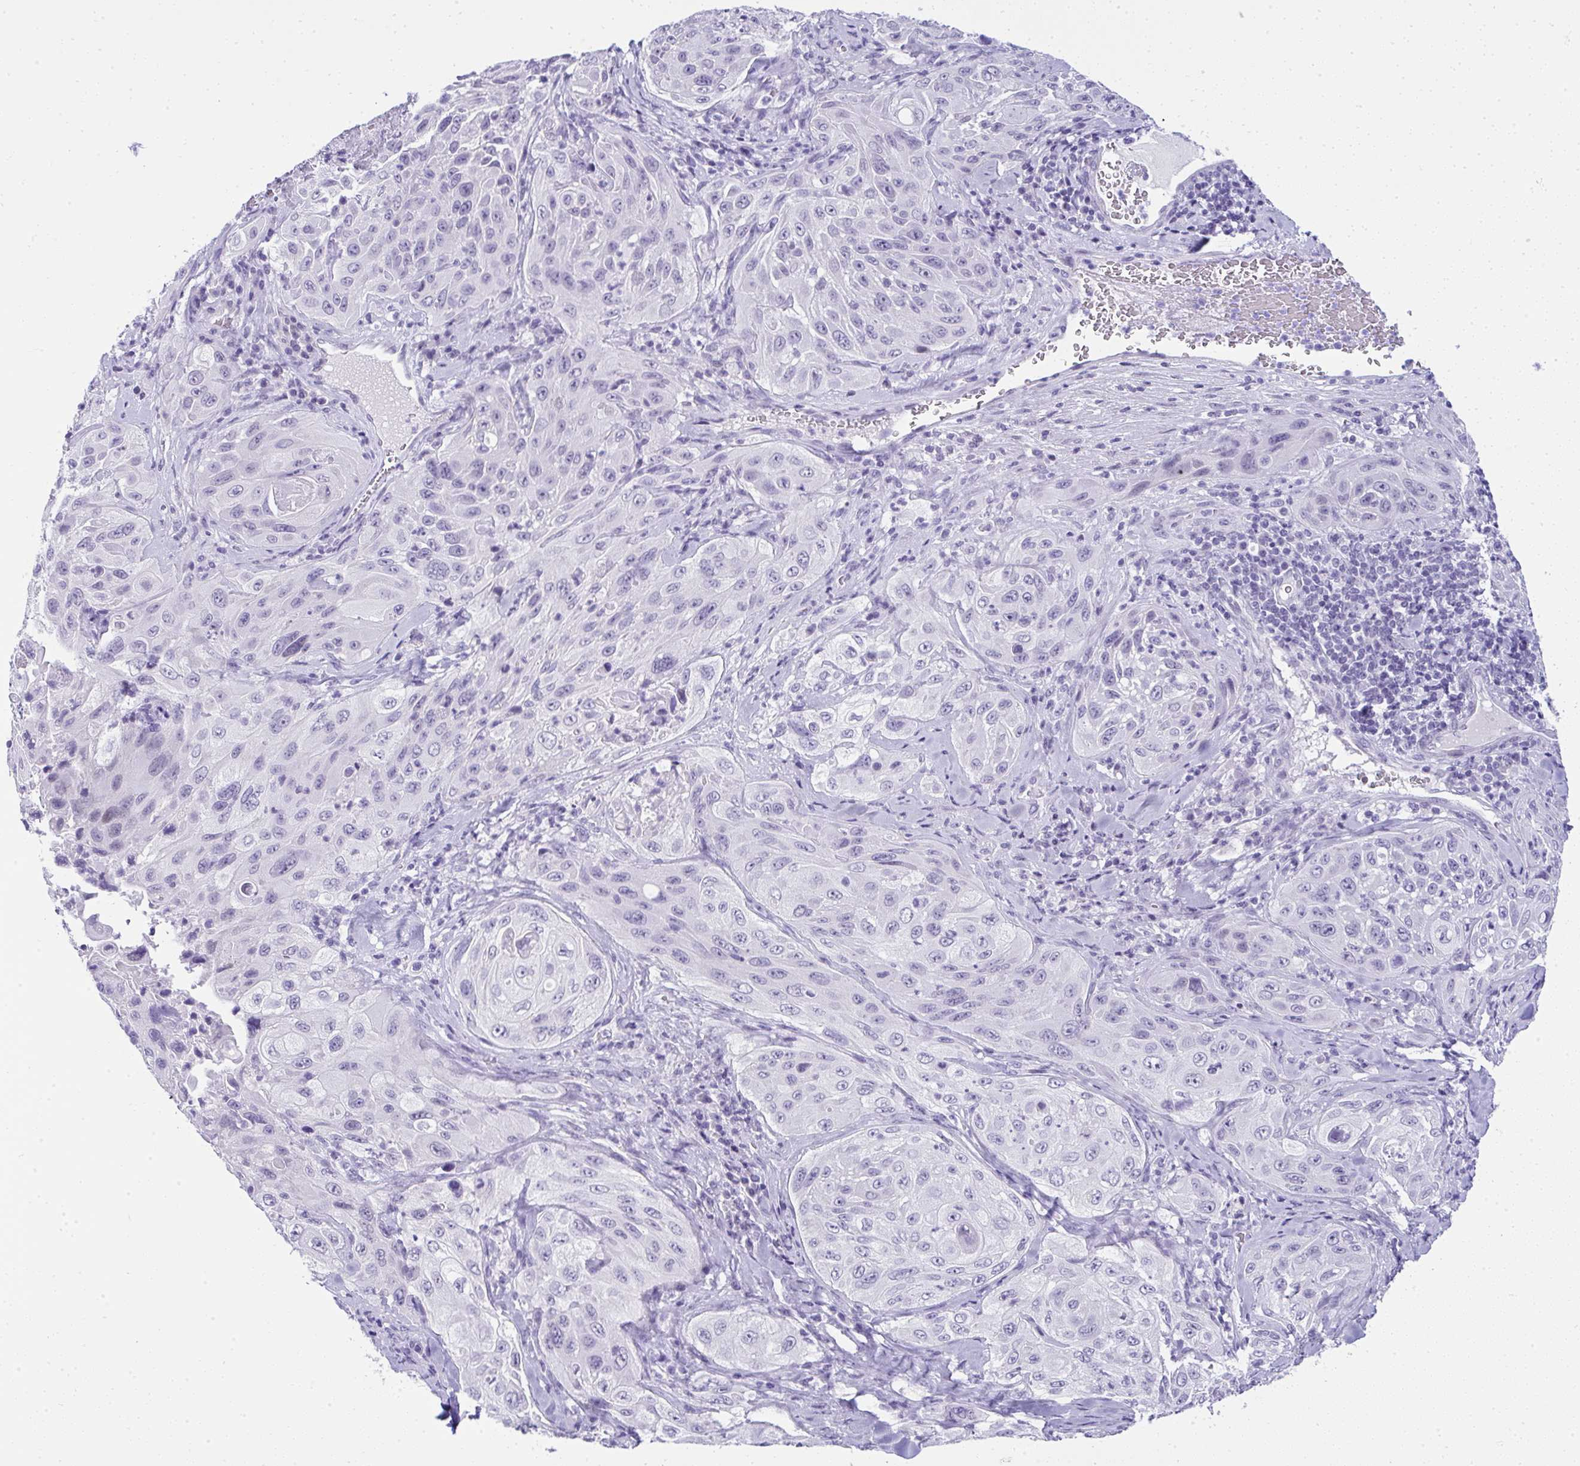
{"staining": {"intensity": "negative", "quantity": "none", "location": "none"}, "tissue": "cervical cancer", "cell_type": "Tumor cells", "image_type": "cancer", "snomed": [{"axis": "morphology", "description": "Squamous cell carcinoma, NOS"}, {"axis": "topography", "description": "Cervix"}], "caption": "The photomicrograph displays no staining of tumor cells in cervical squamous cell carcinoma. (DAB immunohistochemistry (IHC) visualized using brightfield microscopy, high magnification).", "gene": "RNF183", "patient": {"sex": "female", "age": 42}}